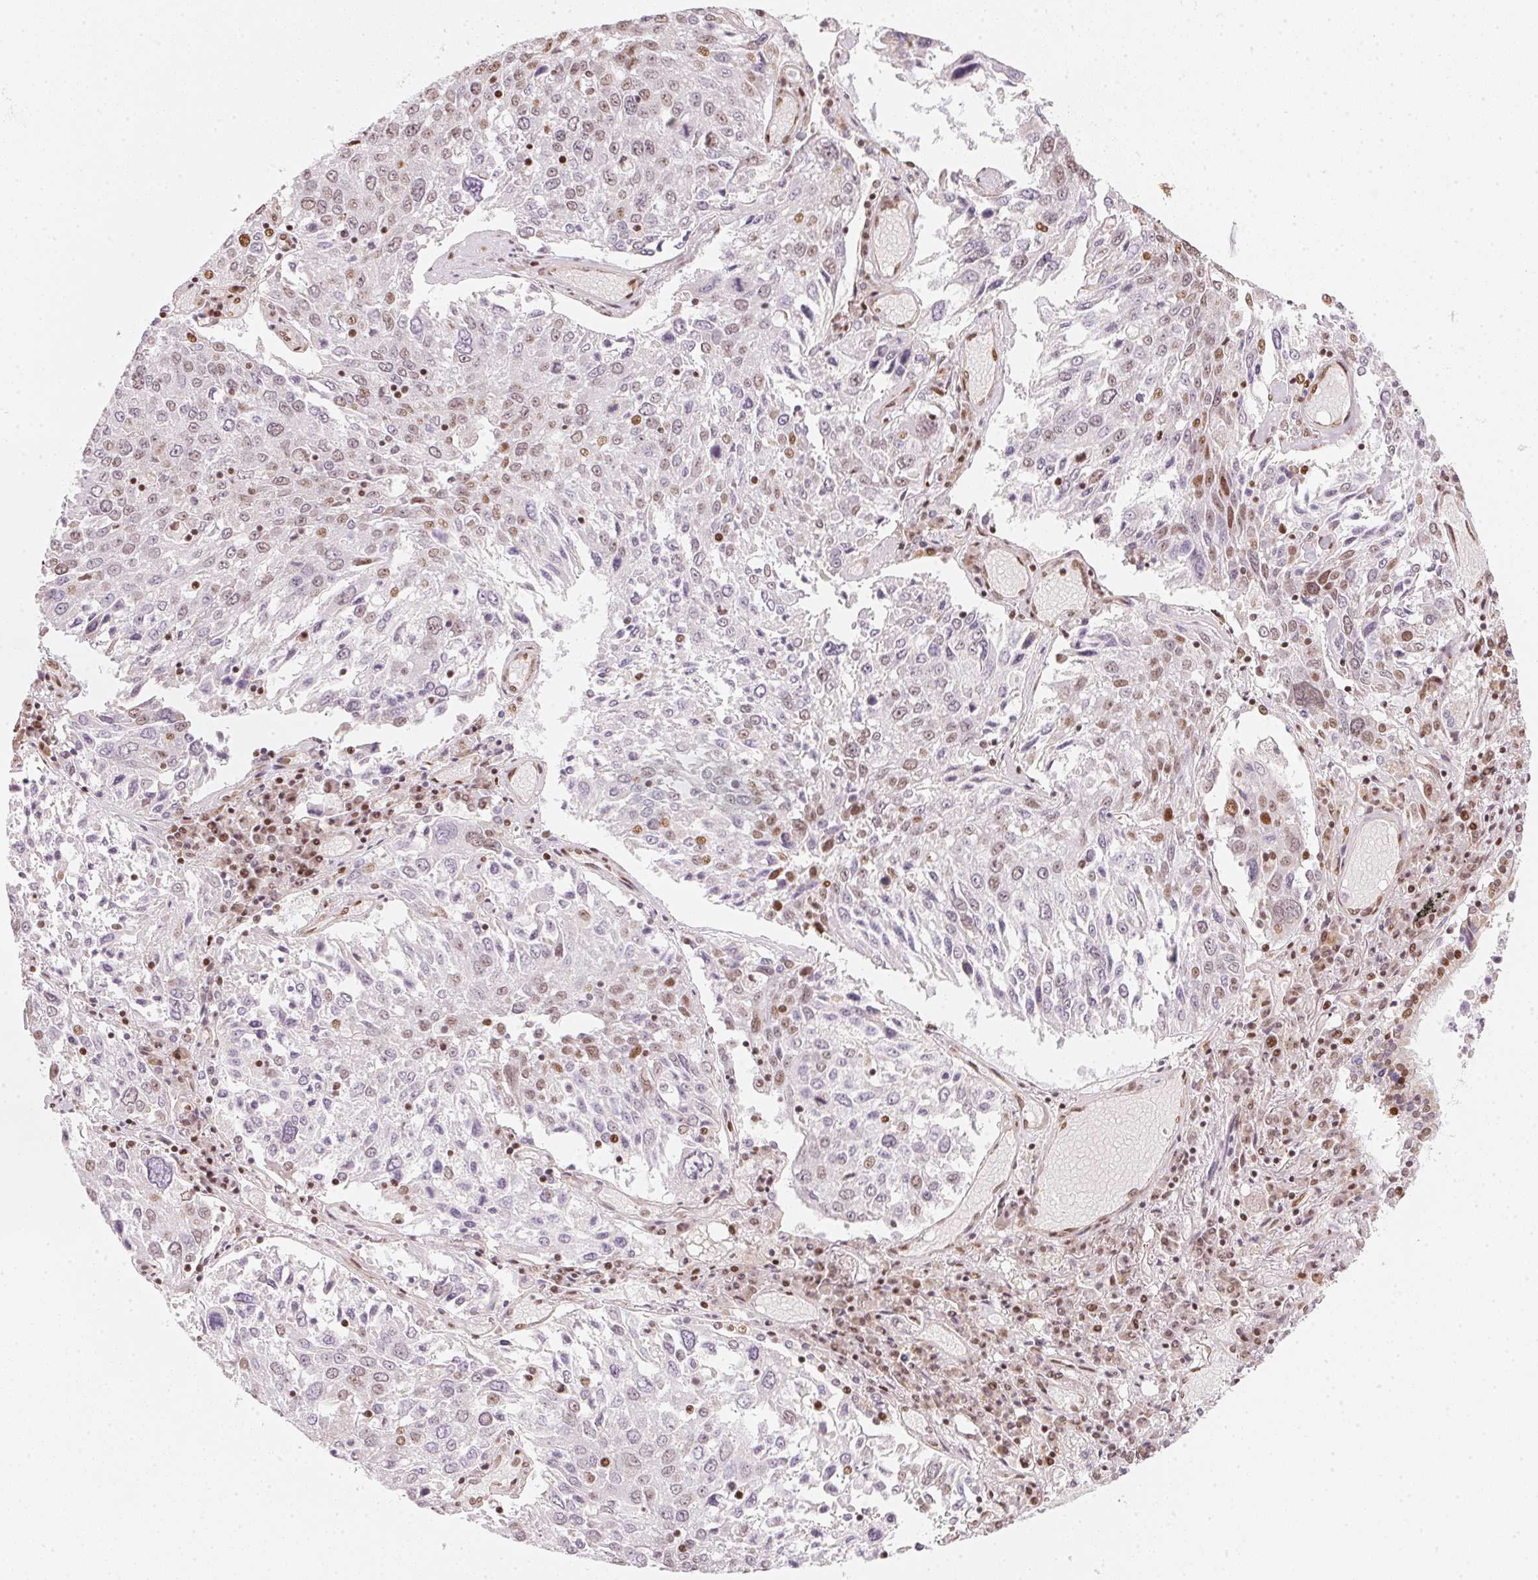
{"staining": {"intensity": "negative", "quantity": "none", "location": "none"}, "tissue": "lung cancer", "cell_type": "Tumor cells", "image_type": "cancer", "snomed": [{"axis": "morphology", "description": "Squamous cell carcinoma, NOS"}, {"axis": "topography", "description": "Lung"}], "caption": "Tumor cells are negative for protein expression in human squamous cell carcinoma (lung).", "gene": "KAT6A", "patient": {"sex": "male", "age": 65}}